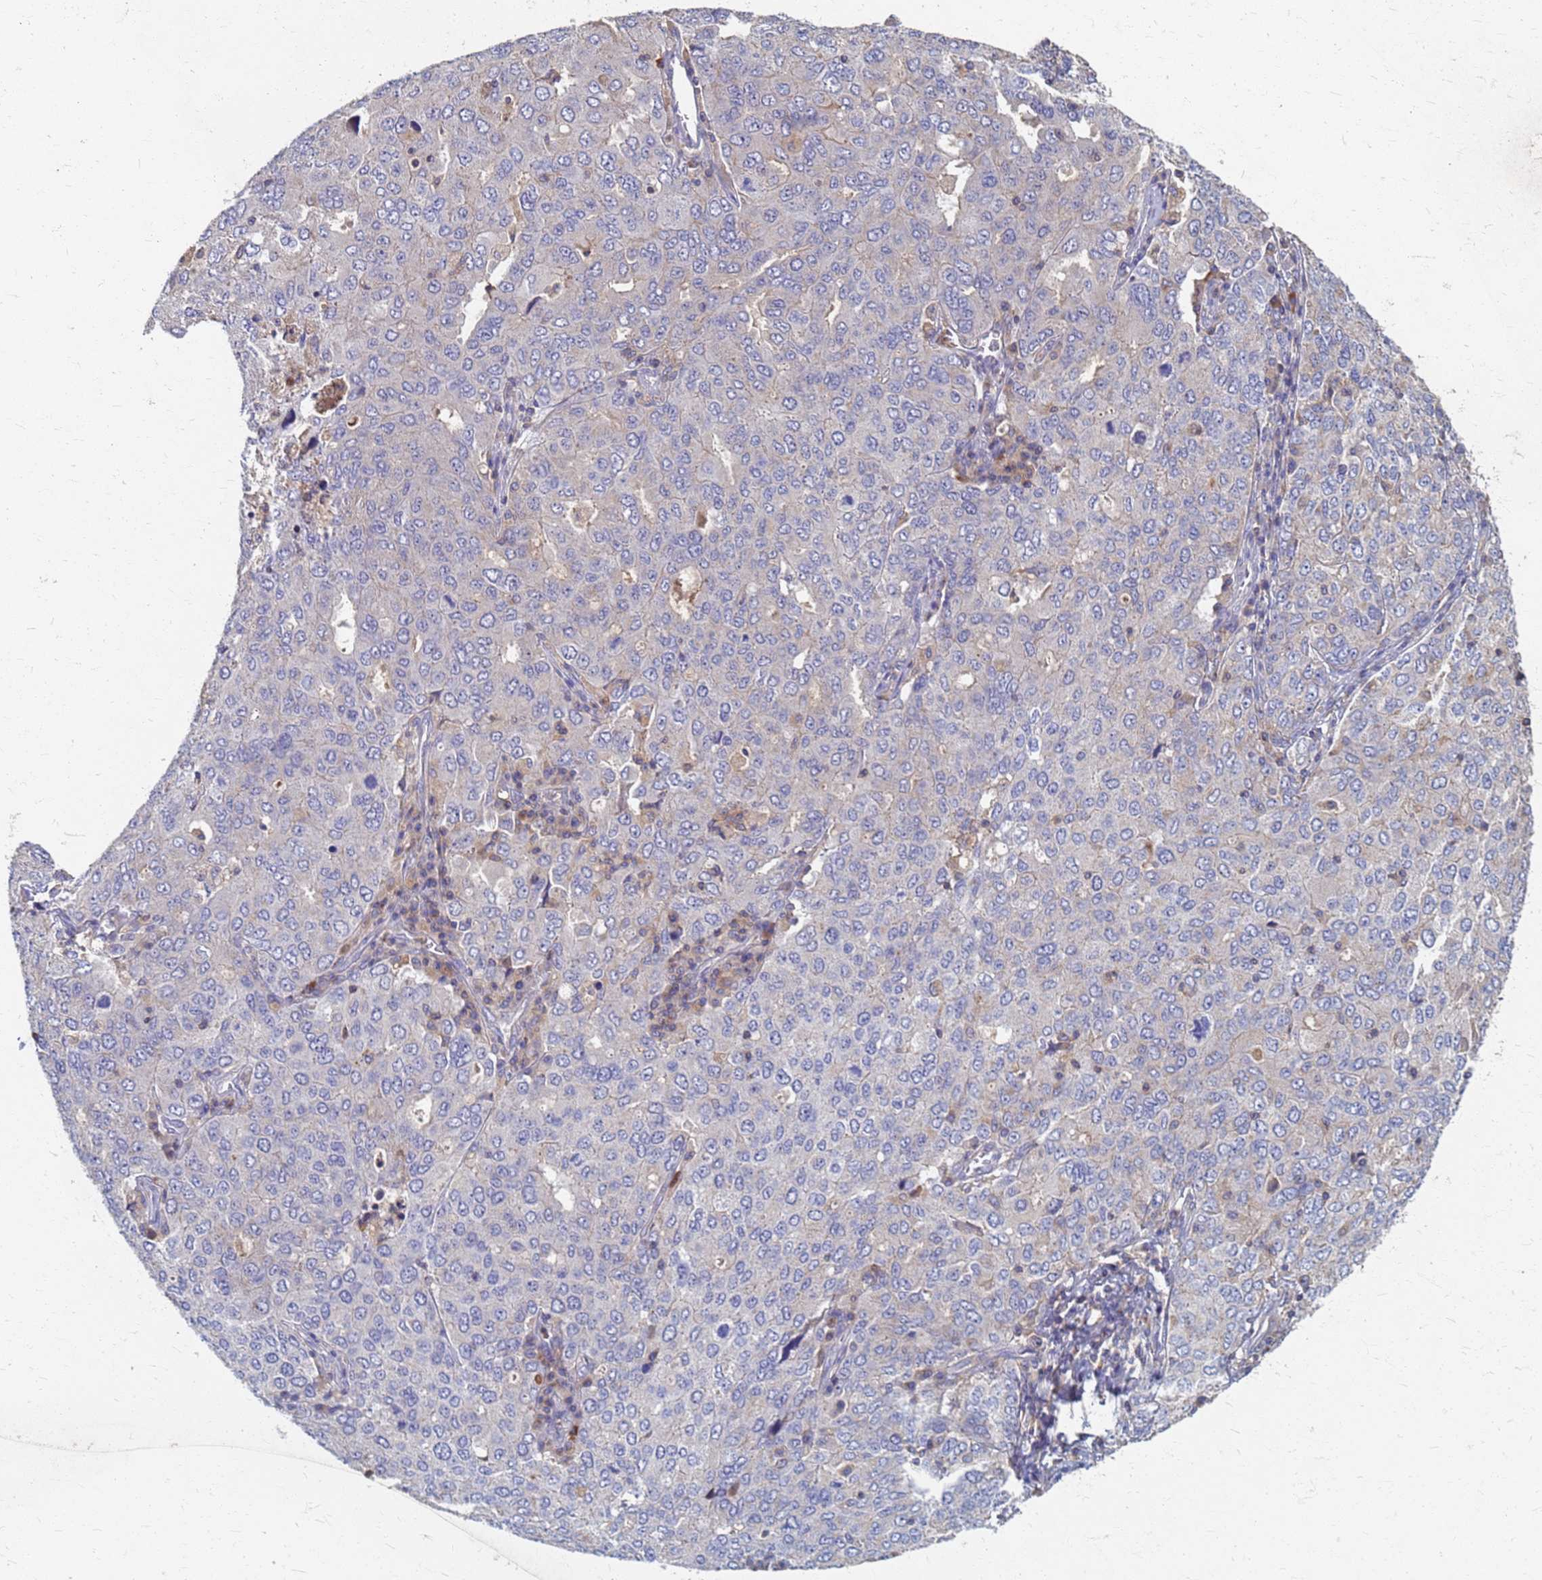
{"staining": {"intensity": "negative", "quantity": "none", "location": "none"}, "tissue": "ovarian cancer", "cell_type": "Tumor cells", "image_type": "cancer", "snomed": [{"axis": "morphology", "description": "Carcinoma, endometroid"}, {"axis": "topography", "description": "Ovary"}], "caption": "DAB immunohistochemical staining of human ovarian cancer exhibits no significant positivity in tumor cells.", "gene": "KRCC1", "patient": {"sex": "female", "age": 62}}